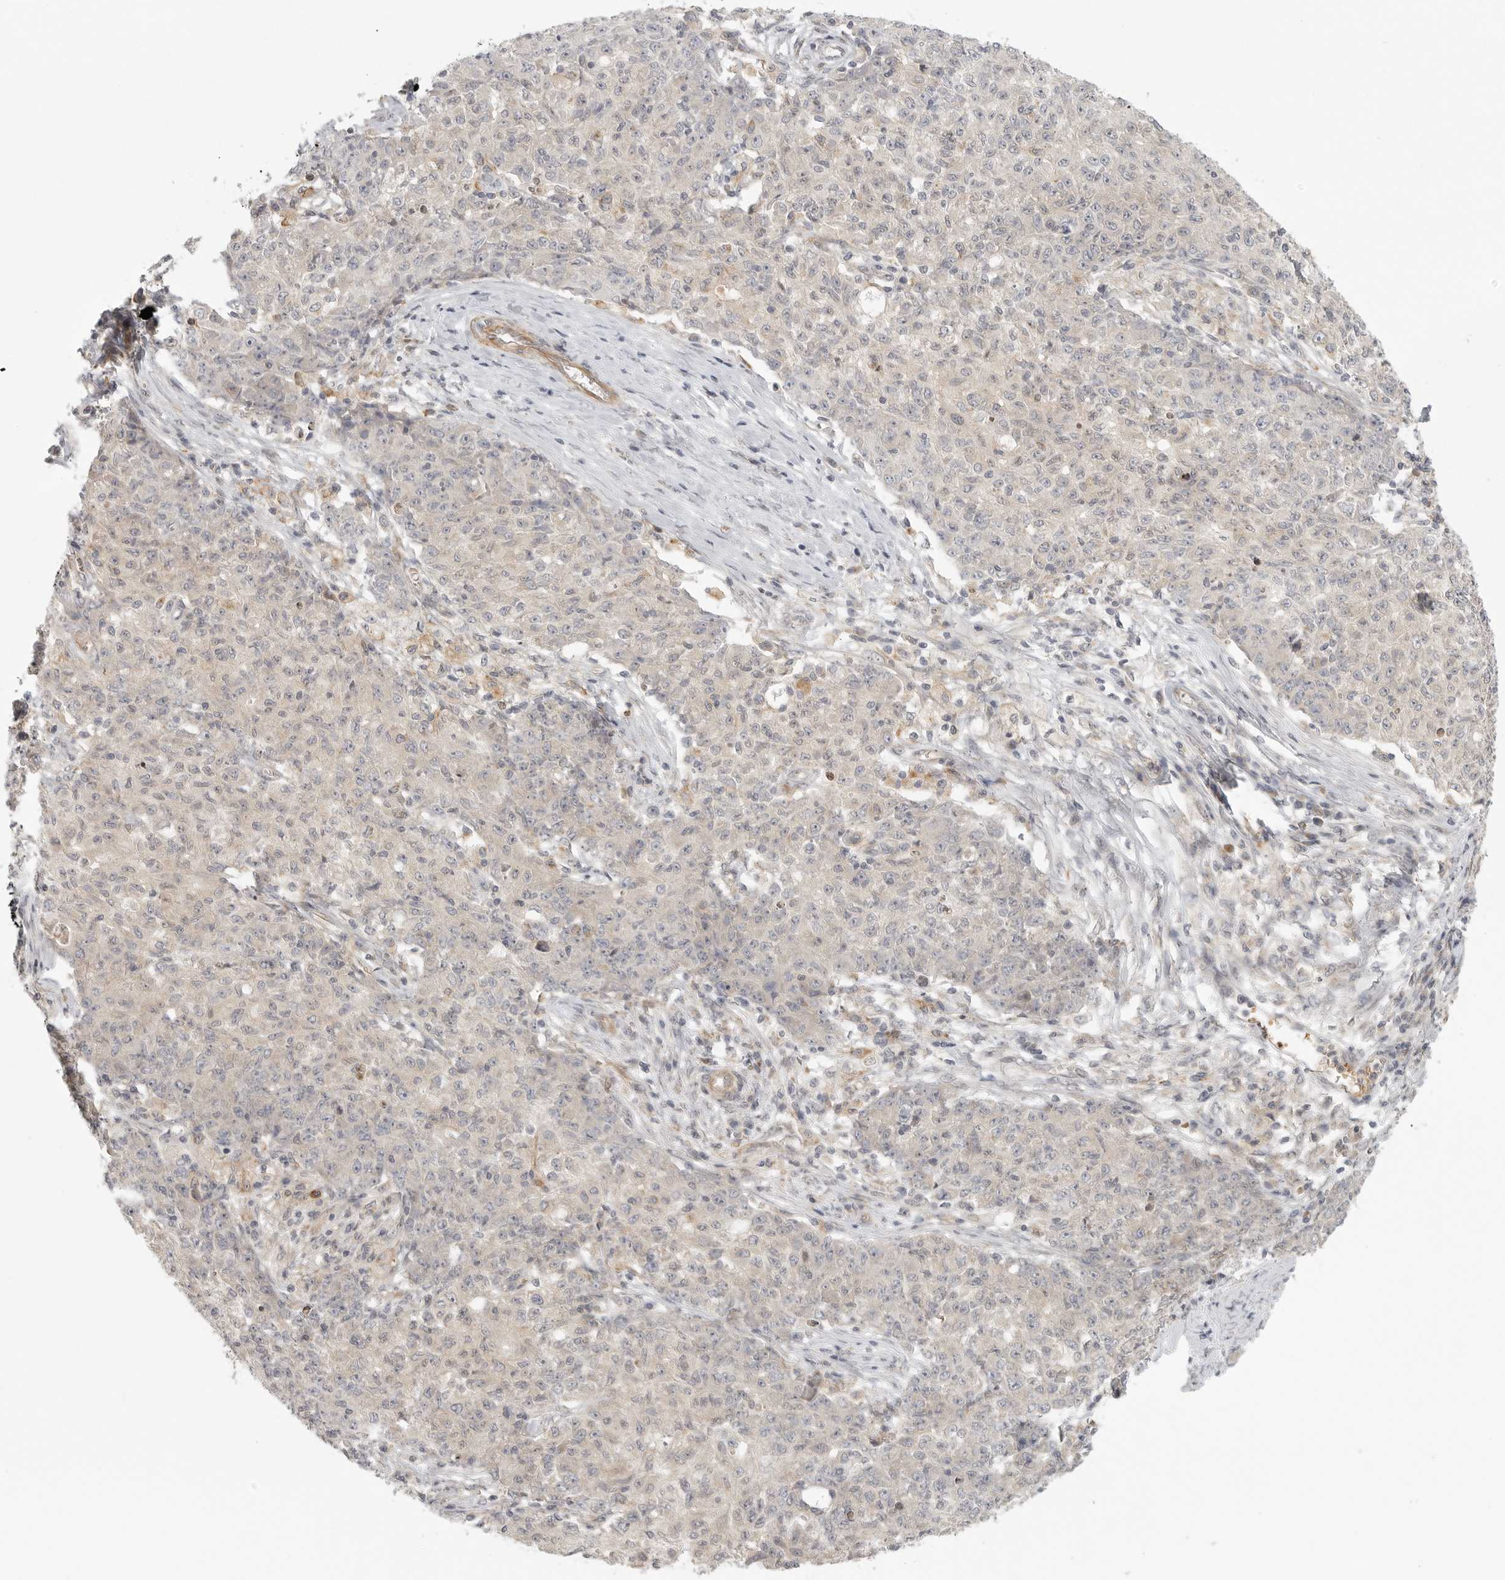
{"staining": {"intensity": "negative", "quantity": "none", "location": "none"}, "tissue": "ovarian cancer", "cell_type": "Tumor cells", "image_type": "cancer", "snomed": [{"axis": "morphology", "description": "Carcinoma, endometroid"}, {"axis": "topography", "description": "Ovary"}], "caption": "This is an IHC photomicrograph of ovarian cancer (endometroid carcinoma). There is no expression in tumor cells.", "gene": "CCPG1", "patient": {"sex": "female", "age": 42}}